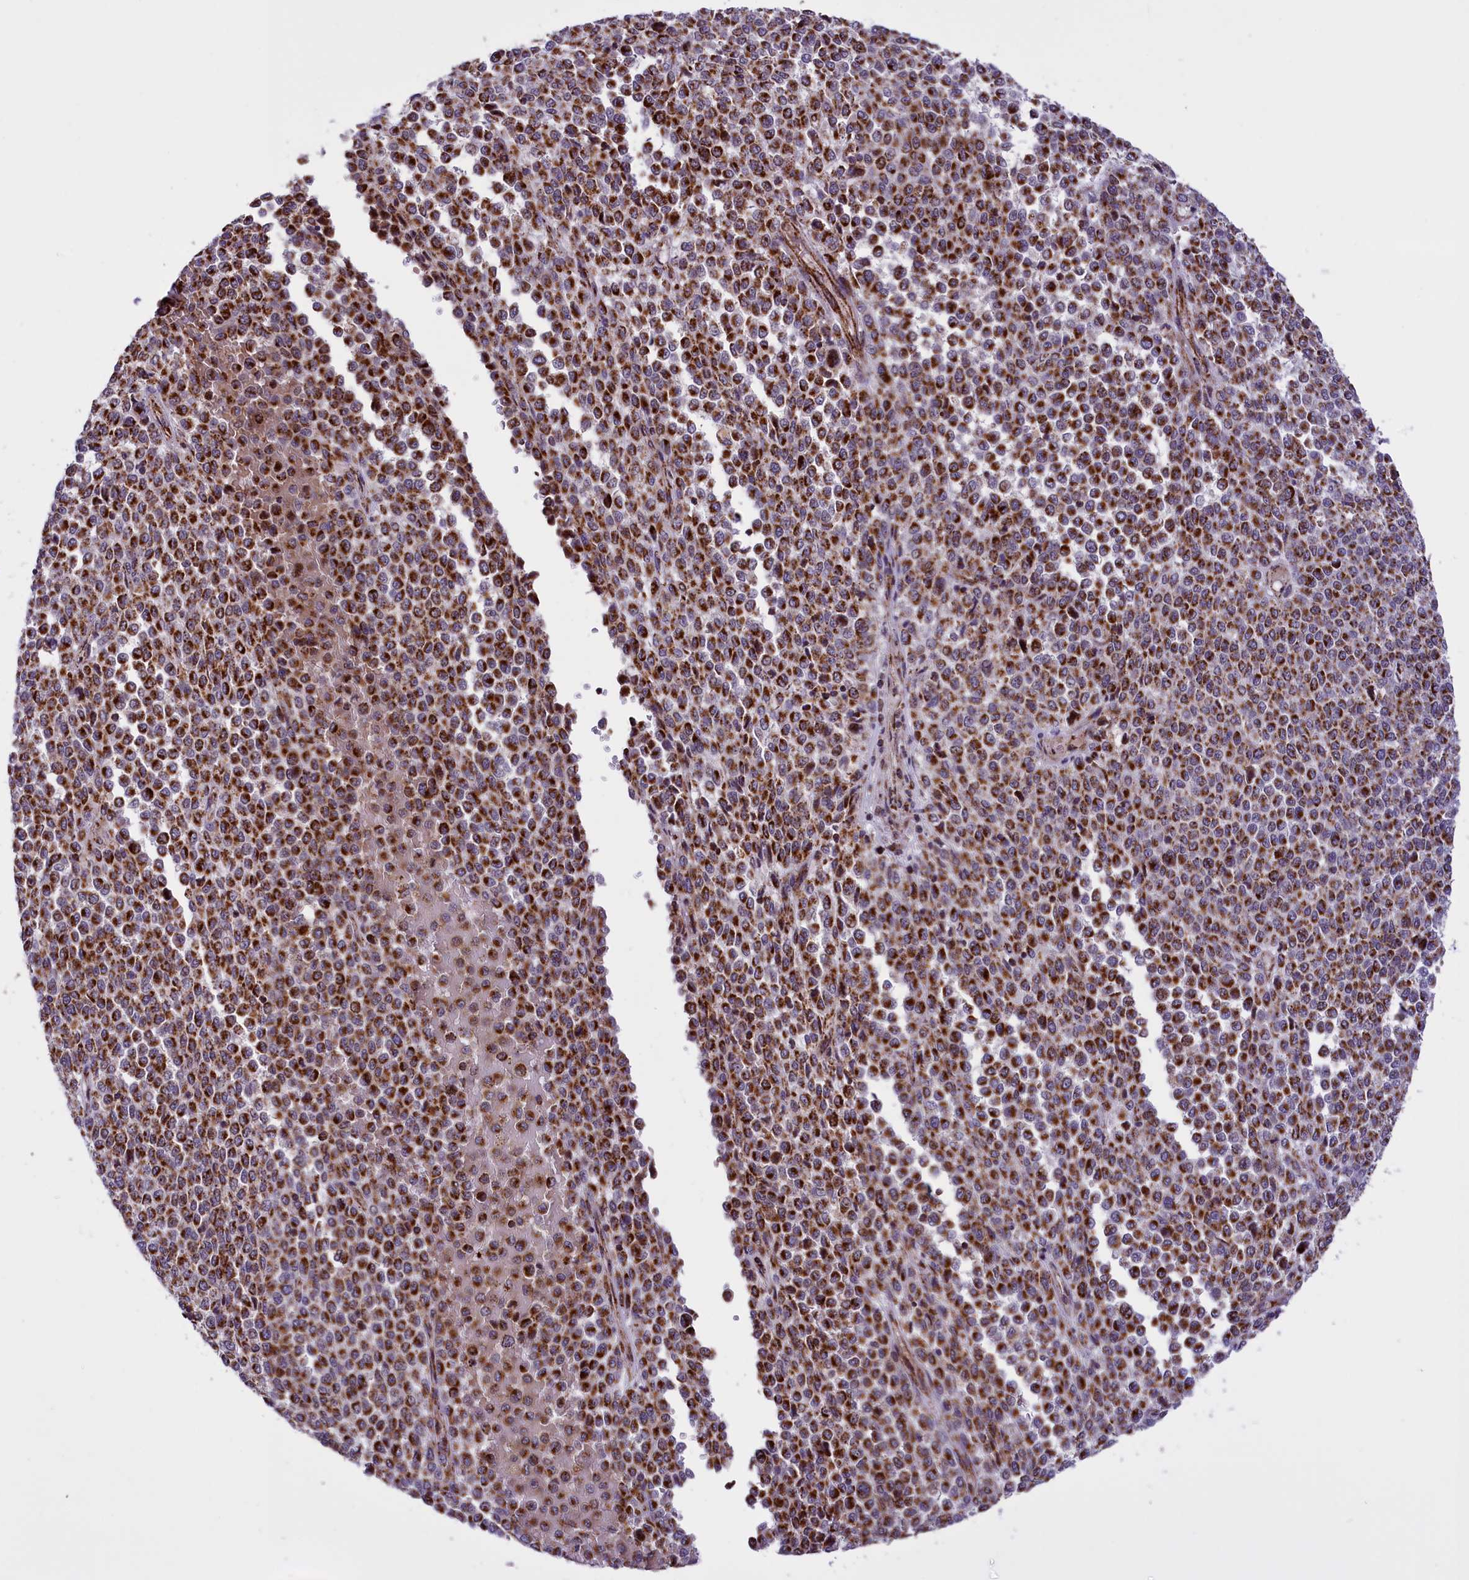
{"staining": {"intensity": "strong", "quantity": ">75%", "location": "cytoplasmic/membranous"}, "tissue": "melanoma", "cell_type": "Tumor cells", "image_type": "cancer", "snomed": [{"axis": "morphology", "description": "Malignant melanoma, Metastatic site"}, {"axis": "topography", "description": "Pancreas"}], "caption": "The immunohistochemical stain labels strong cytoplasmic/membranous positivity in tumor cells of melanoma tissue.", "gene": "NDUFS5", "patient": {"sex": "female", "age": 30}}